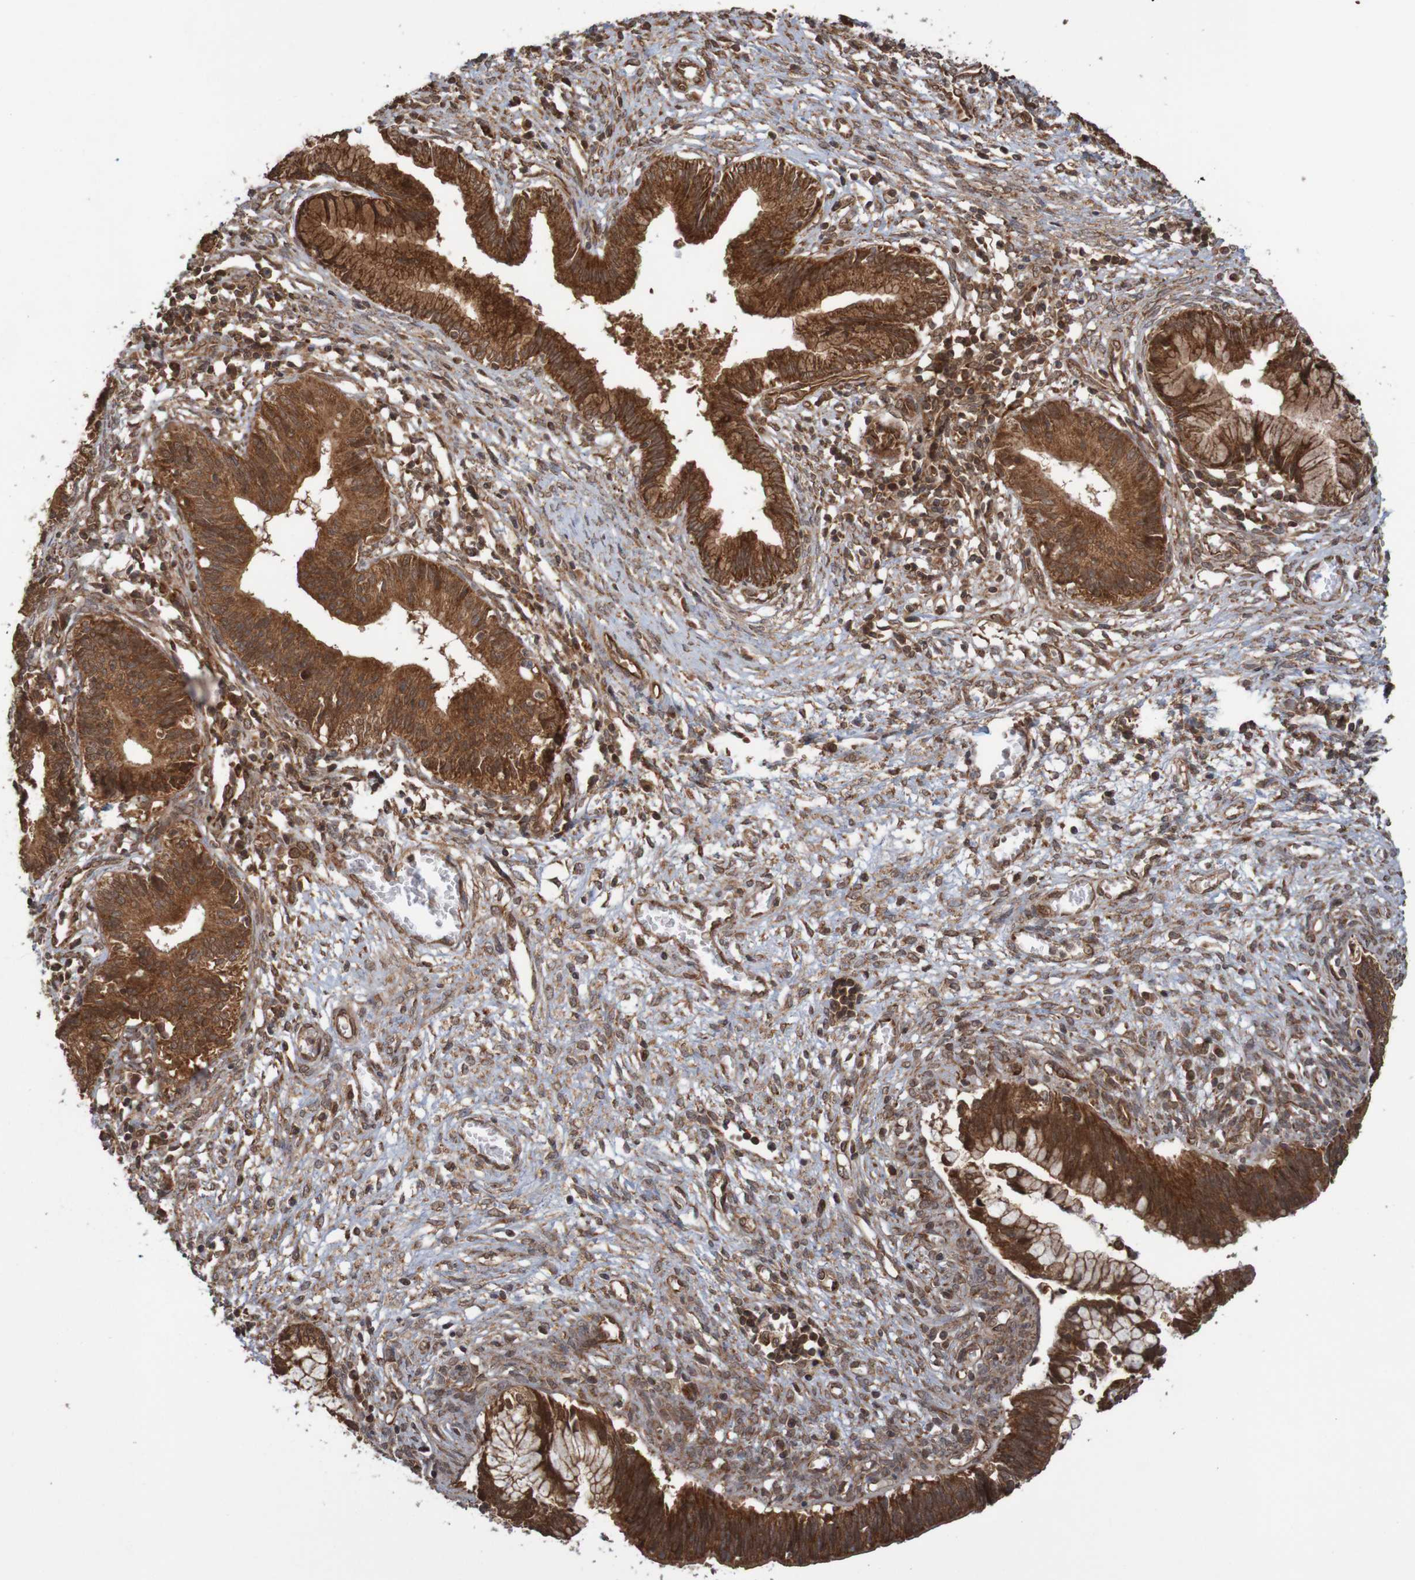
{"staining": {"intensity": "strong", "quantity": ">75%", "location": "cytoplasmic/membranous"}, "tissue": "cervical cancer", "cell_type": "Tumor cells", "image_type": "cancer", "snomed": [{"axis": "morphology", "description": "Adenocarcinoma, NOS"}, {"axis": "topography", "description": "Cervix"}], "caption": "Adenocarcinoma (cervical) stained with a protein marker displays strong staining in tumor cells.", "gene": "MRPL52", "patient": {"sex": "female", "age": 44}}